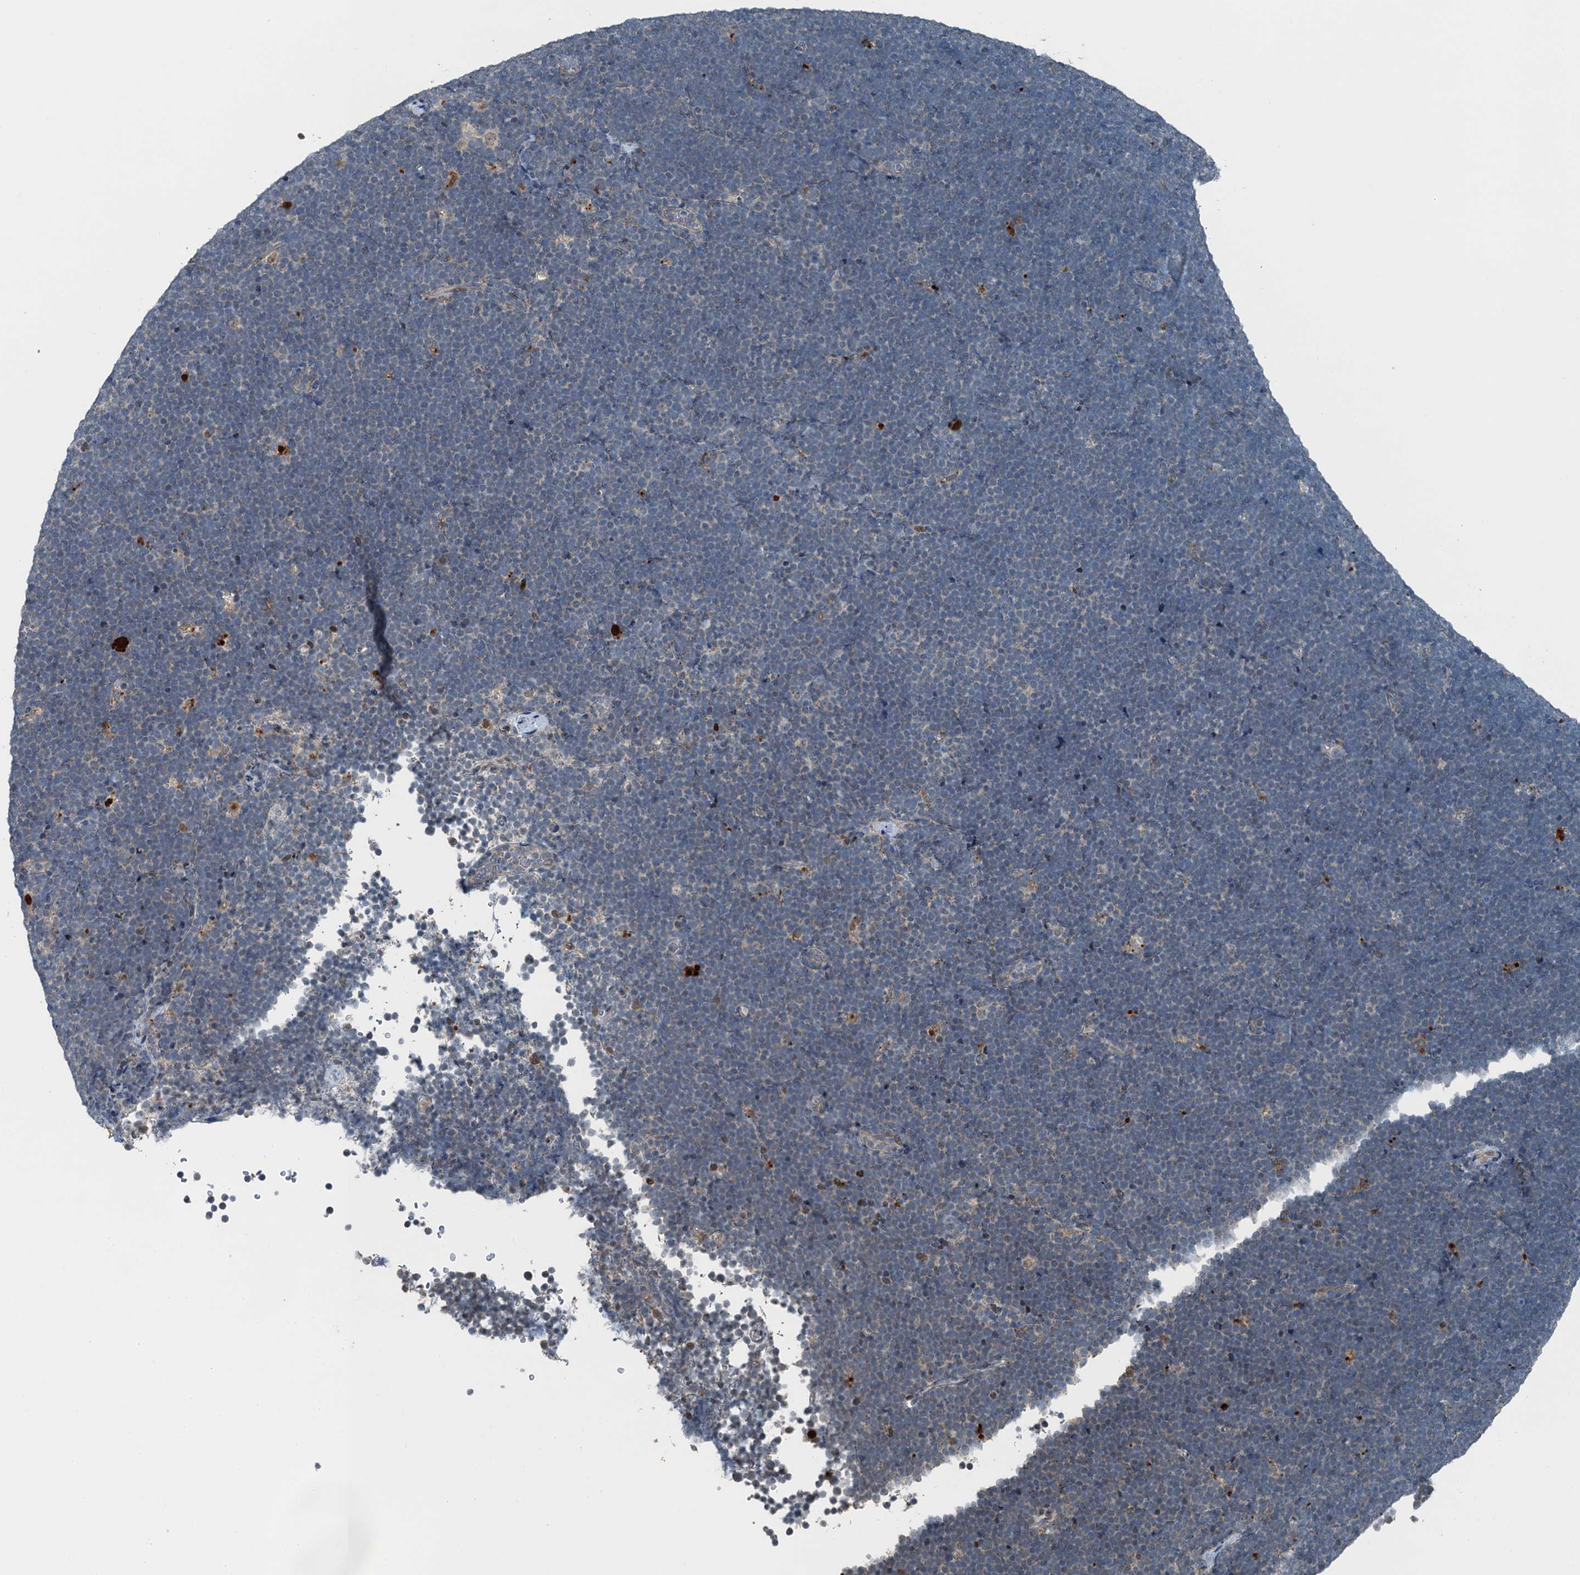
{"staining": {"intensity": "negative", "quantity": "none", "location": "none"}, "tissue": "lymphoma", "cell_type": "Tumor cells", "image_type": "cancer", "snomed": [{"axis": "morphology", "description": "Malignant lymphoma, non-Hodgkin's type, High grade"}, {"axis": "topography", "description": "Lymph node"}], "caption": "Human high-grade malignant lymphoma, non-Hodgkin's type stained for a protein using immunohistochemistry (IHC) demonstrates no positivity in tumor cells.", "gene": "BMERB1", "patient": {"sex": "male", "age": 13}}